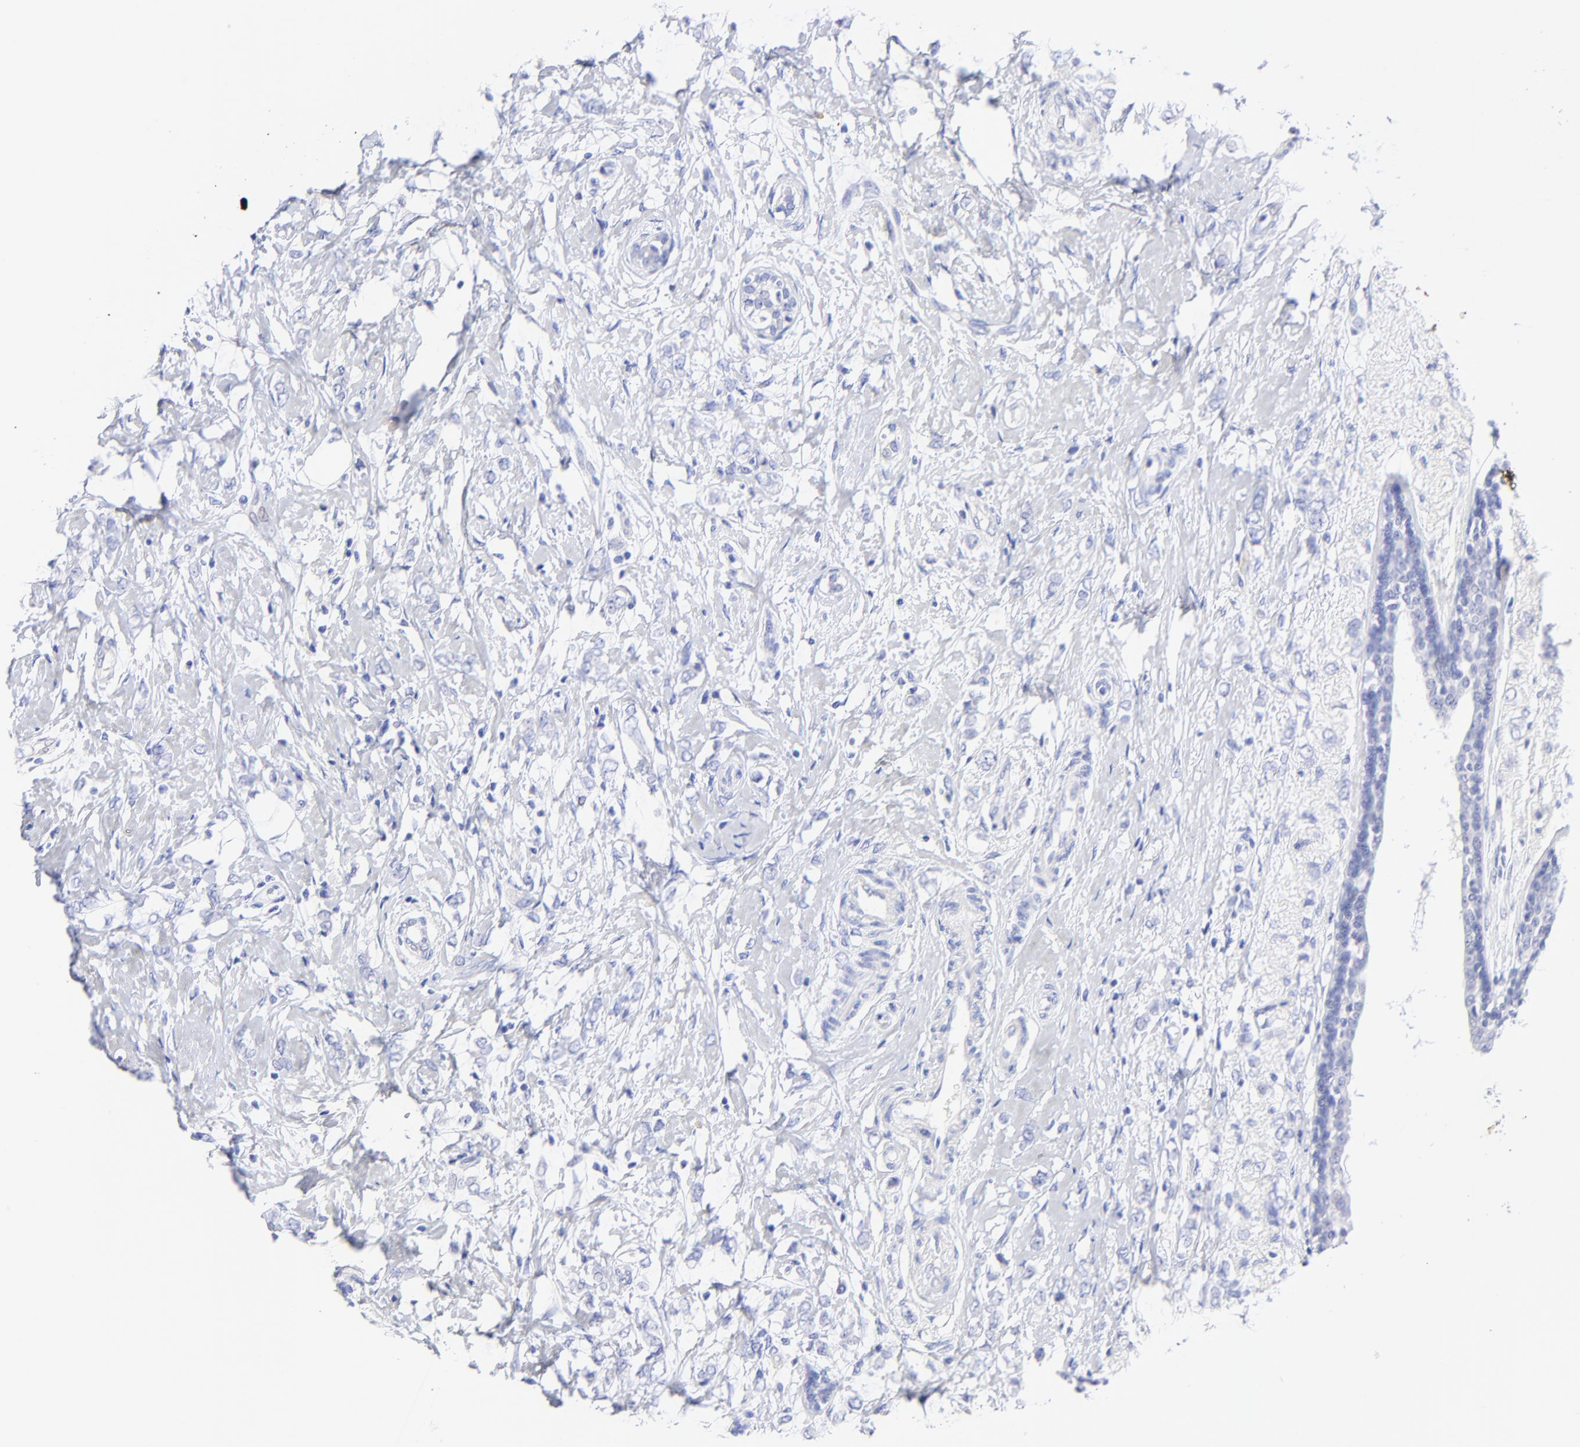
{"staining": {"intensity": "negative", "quantity": "none", "location": "none"}, "tissue": "breast cancer", "cell_type": "Tumor cells", "image_type": "cancer", "snomed": [{"axis": "morphology", "description": "Normal tissue, NOS"}, {"axis": "morphology", "description": "Lobular carcinoma"}, {"axis": "topography", "description": "Breast"}], "caption": "DAB (3,3'-diaminobenzidine) immunohistochemical staining of human breast cancer exhibits no significant staining in tumor cells. The staining was performed using DAB to visualize the protein expression in brown, while the nuclei were stained in blue with hematoxylin (Magnification: 20x).", "gene": "RAB3A", "patient": {"sex": "female", "age": 47}}